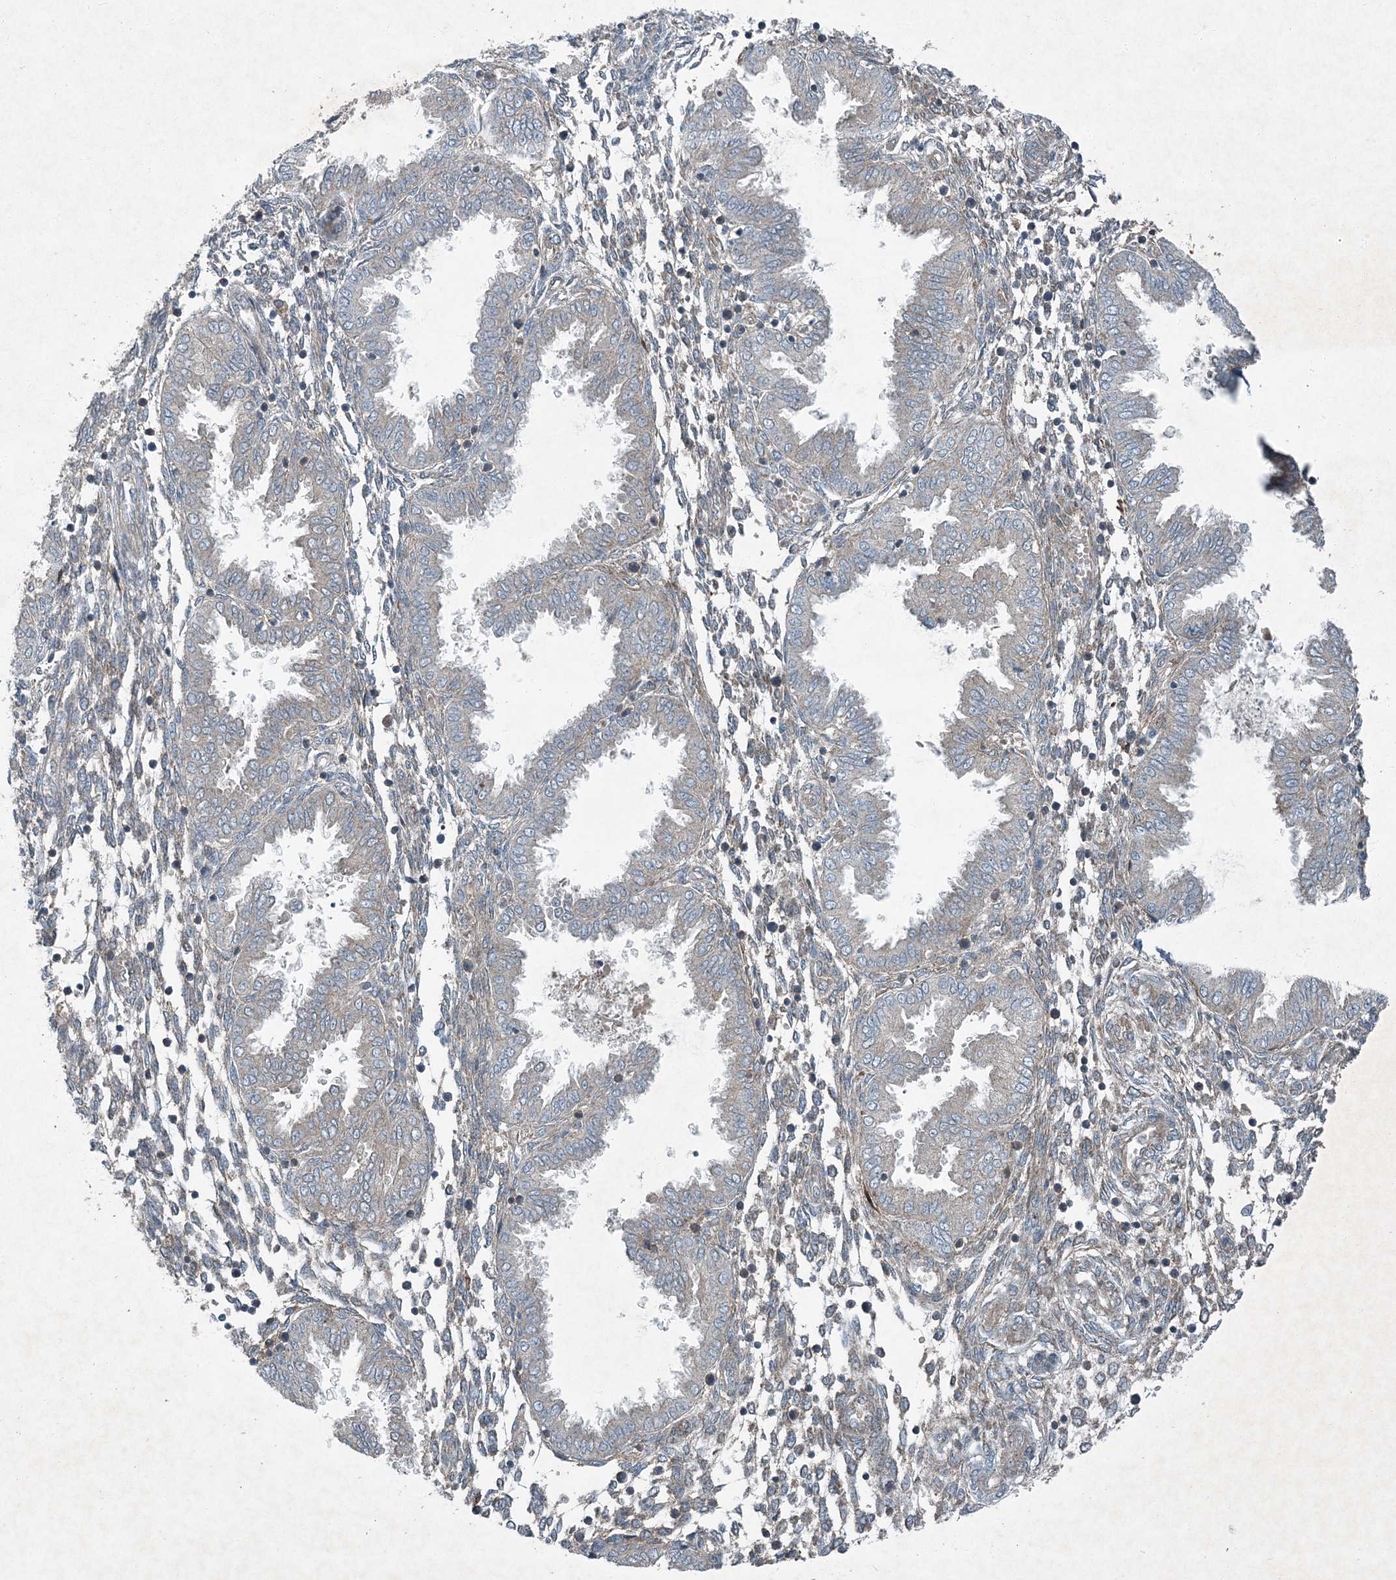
{"staining": {"intensity": "weak", "quantity": "25%-75%", "location": "cytoplasmic/membranous"}, "tissue": "endometrium", "cell_type": "Cells in endometrial stroma", "image_type": "normal", "snomed": [{"axis": "morphology", "description": "Normal tissue, NOS"}, {"axis": "topography", "description": "Endometrium"}], "caption": "Immunohistochemistry of normal human endometrium demonstrates low levels of weak cytoplasmic/membranous positivity in about 25%-75% of cells in endometrial stroma. (brown staining indicates protein expression, while blue staining denotes nuclei).", "gene": "APOM", "patient": {"sex": "female", "age": 33}}